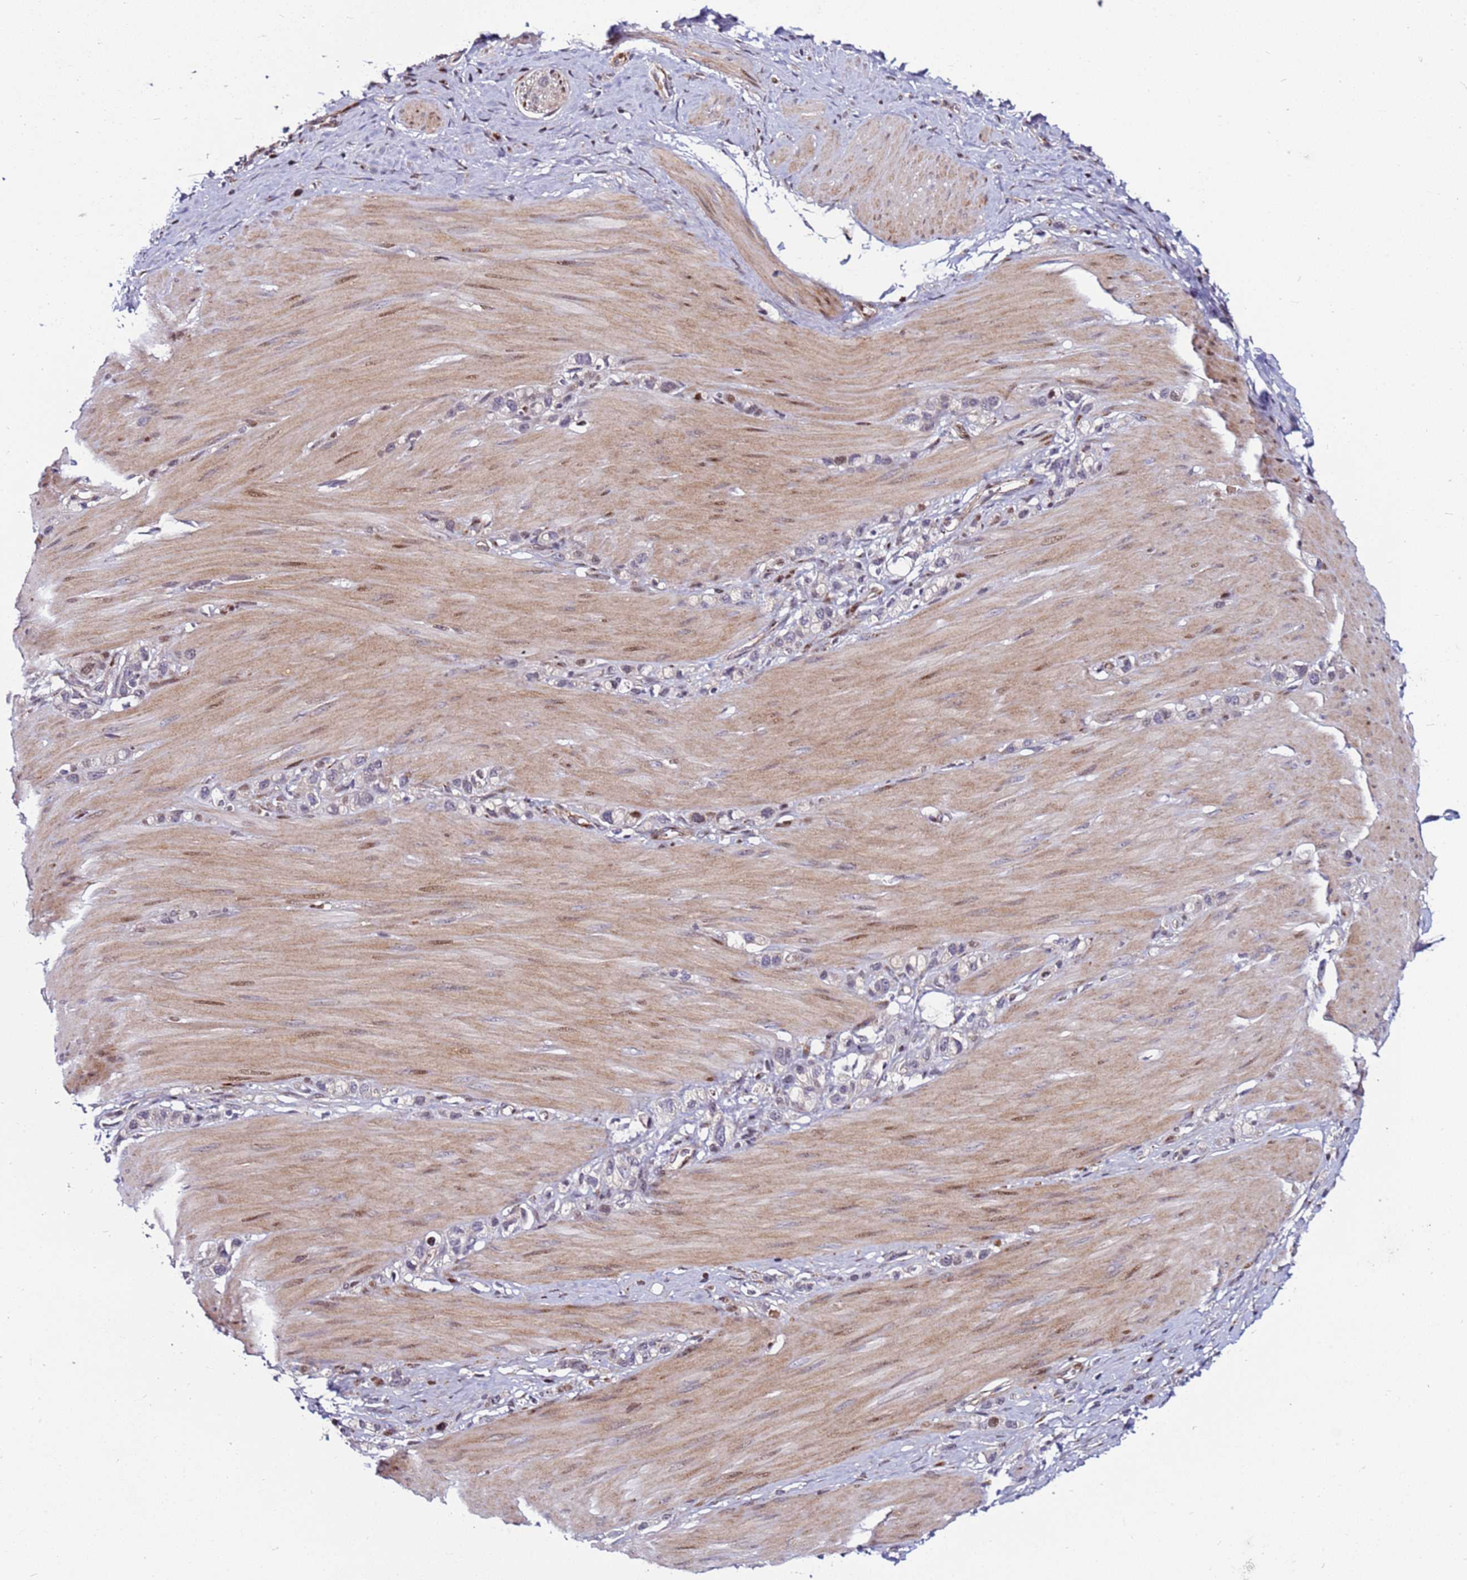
{"staining": {"intensity": "negative", "quantity": "none", "location": "none"}, "tissue": "stomach cancer", "cell_type": "Tumor cells", "image_type": "cancer", "snomed": [{"axis": "morphology", "description": "Adenocarcinoma, NOS"}, {"axis": "topography", "description": "Stomach"}], "caption": "Tumor cells show no significant protein positivity in stomach adenocarcinoma.", "gene": "WBP11", "patient": {"sex": "female", "age": 65}}